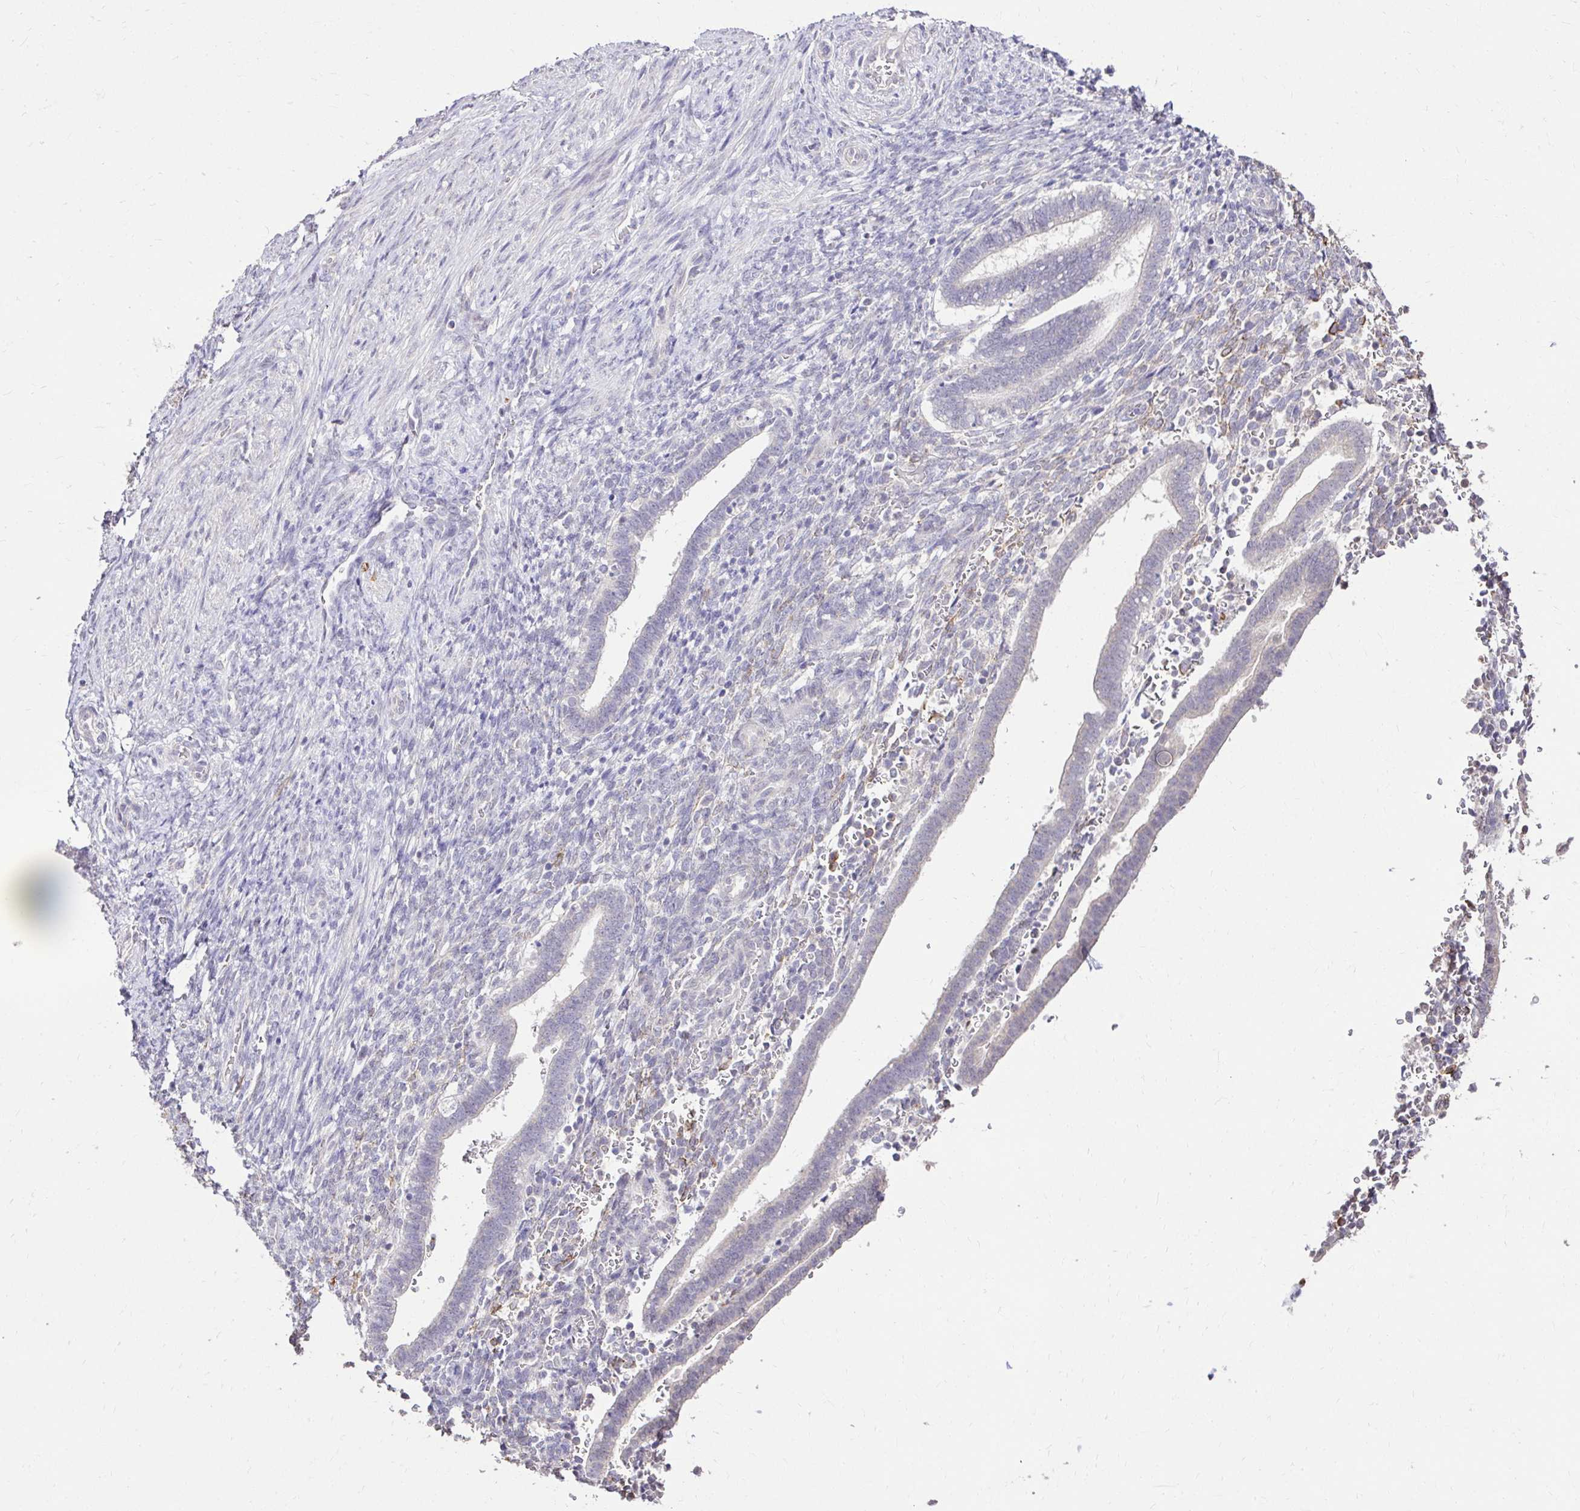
{"staining": {"intensity": "negative", "quantity": "none", "location": "none"}, "tissue": "endometrium", "cell_type": "Cells in endometrial stroma", "image_type": "normal", "snomed": [{"axis": "morphology", "description": "Normal tissue, NOS"}, {"axis": "topography", "description": "Endometrium"}], "caption": "Protein analysis of benign endometrium demonstrates no significant staining in cells in endometrial stroma.", "gene": "KIAA1210", "patient": {"sex": "female", "age": 34}}